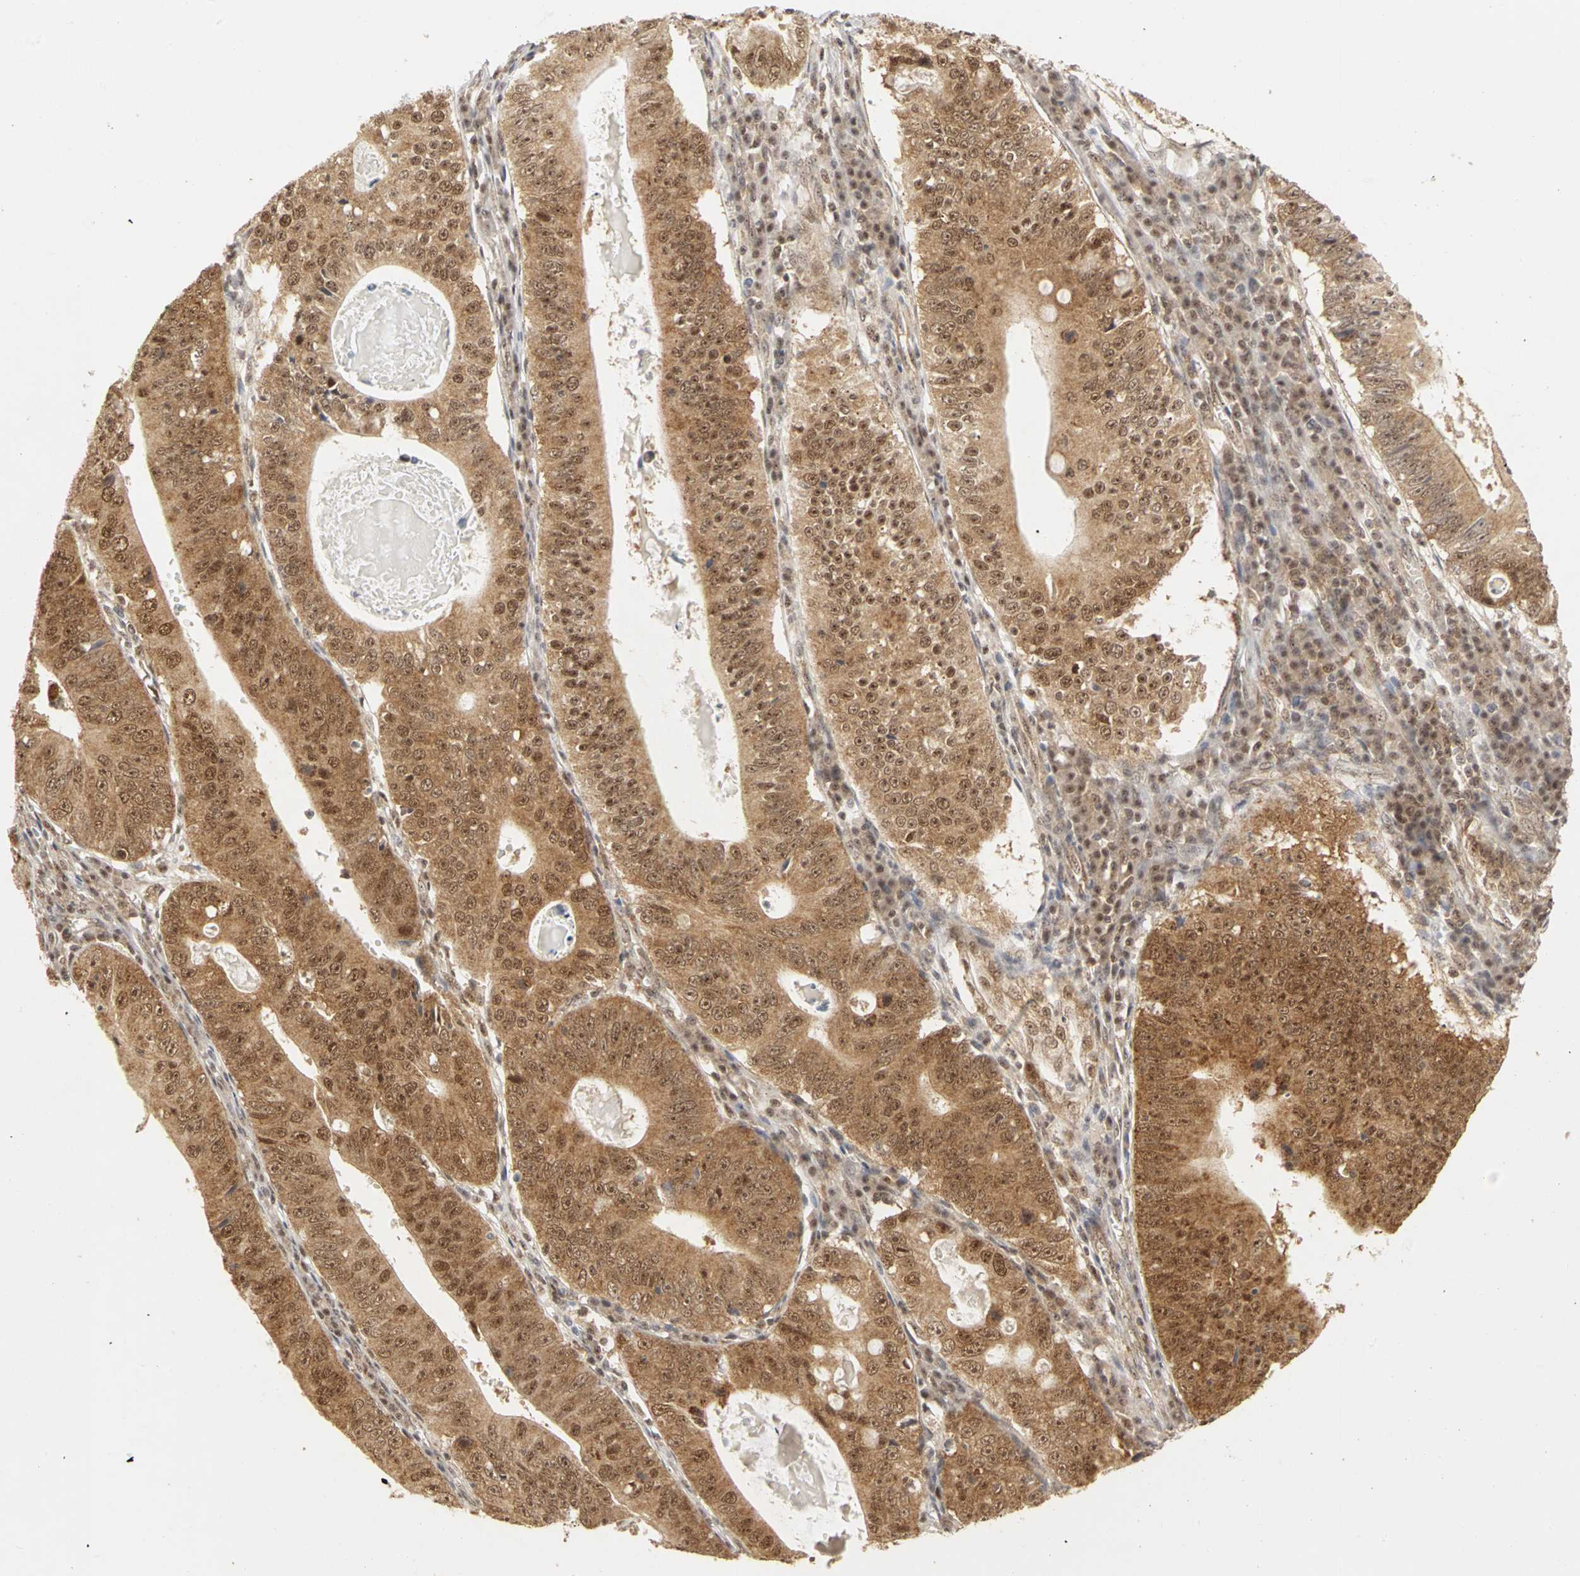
{"staining": {"intensity": "moderate", "quantity": ">75%", "location": "cytoplasmic/membranous,nuclear"}, "tissue": "stomach cancer", "cell_type": "Tumor cells", "image_type": "cancer", "snomed": [{"axis": "morphology", "description": "Adenocarcinoma, NOS"}, {"axis": "topography", "description": "Stomach"}], "caption": "Stomach cancer was stained to show a protein in brown. There is medium levels of moderate cytoplasmic/membranous and nuclear staining in about >75% of tumor cells.", "gene": "CSNK2B", "patient": {"sex": "male", "age": 59}}